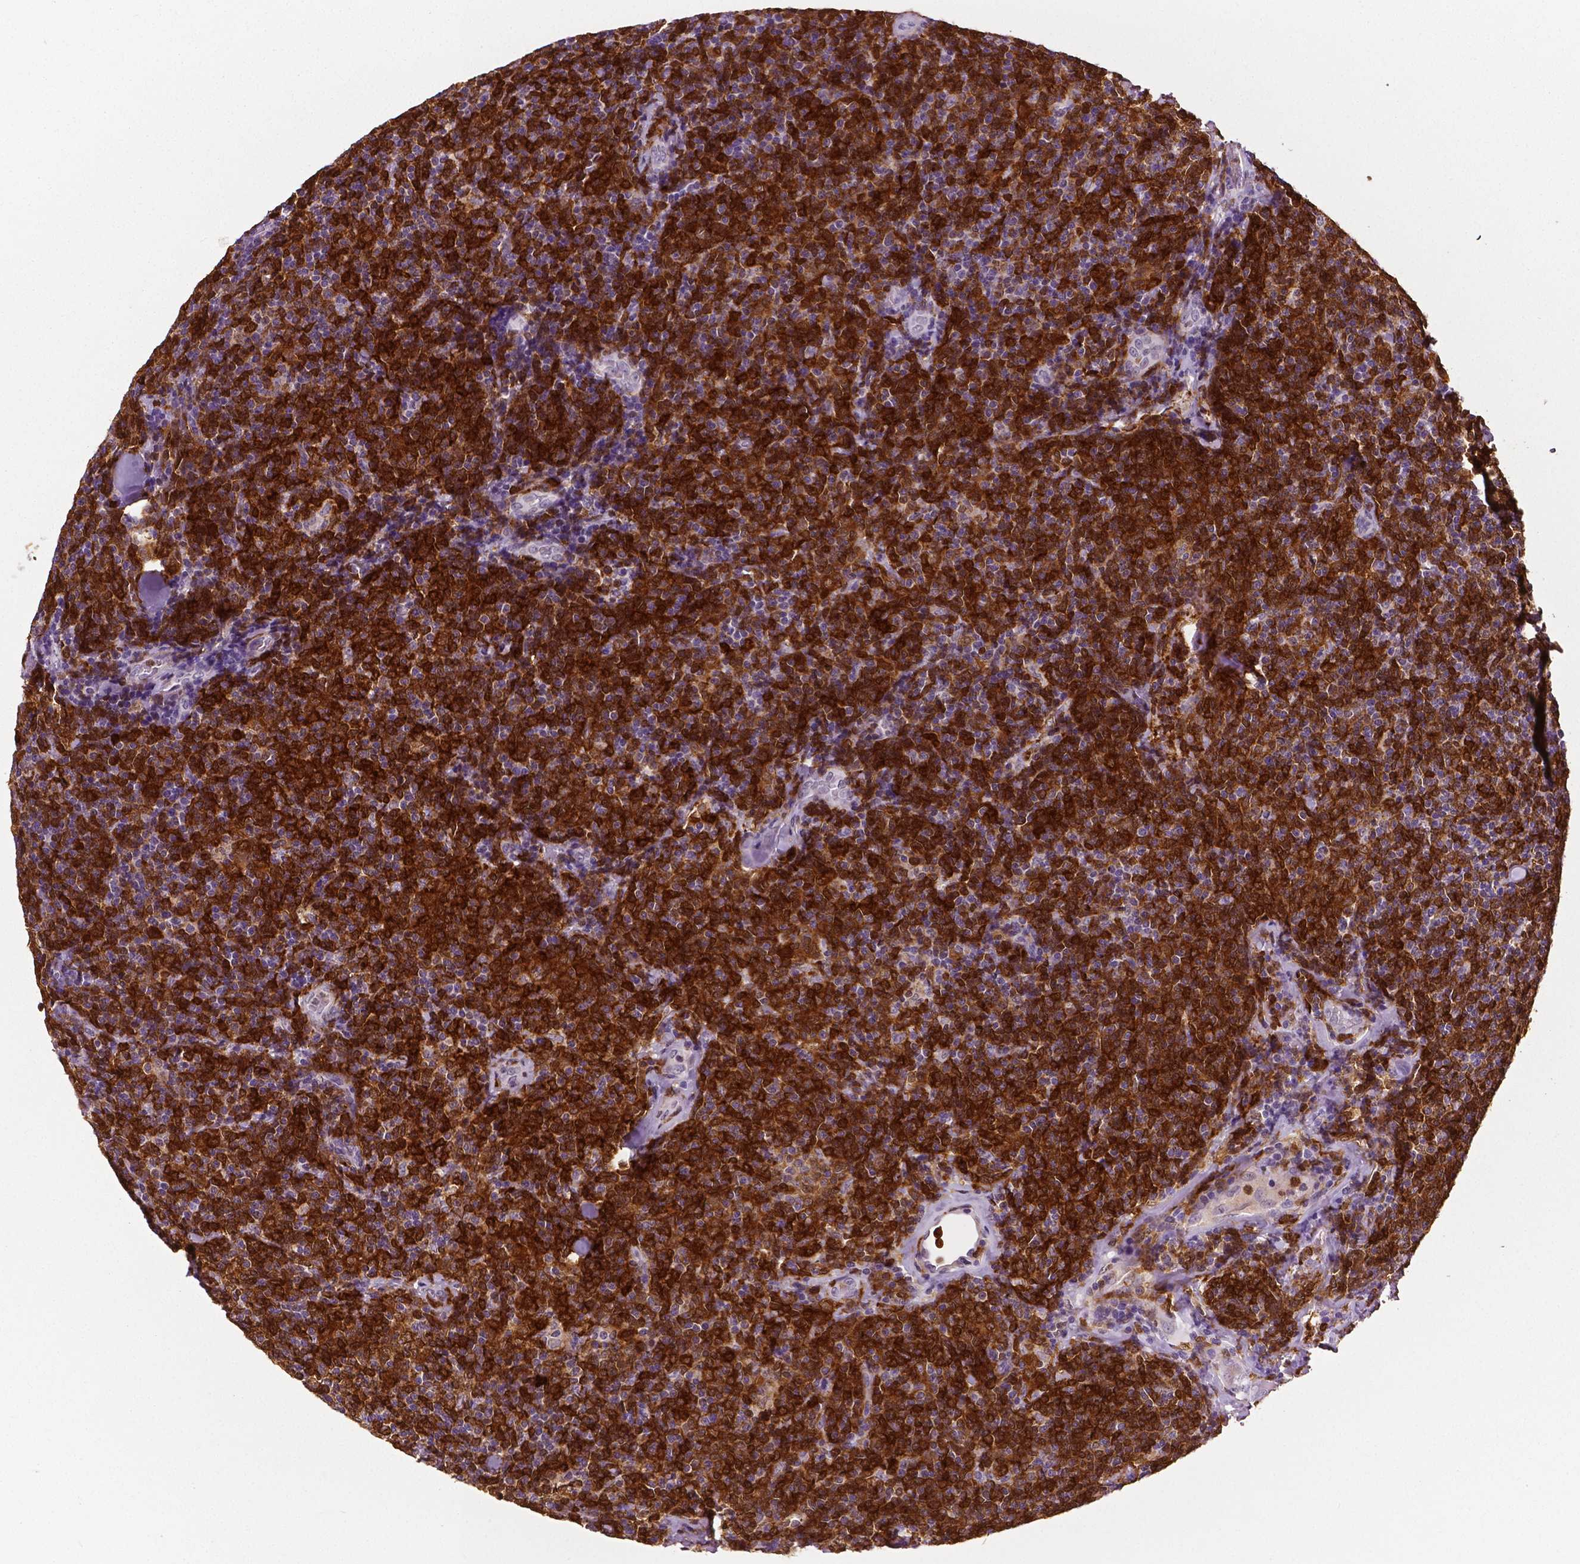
{"staining": {"intensity": "strong", "quantity": ">75%", "location": "cytoplasmic/membranous"}, "tissue": "lymphoma", "cell_type": "Tumor cells", "image_type": "cancer", "snomed": [{"axis": "morphology", "description": "Malignant lymphoma, non-Hodgkin's type, Low grade"}, {"axis": "topography", "description": "Lymph node"}], "caption": "Immunohistochemical staining of human malignant lymphoma, non-Hodgkin's type (low-grade) shows high levels of strong cytoplasmic/membranous positivity in about >75% of tumor cells.", "gene": "PHGDH", "patient": {"sex": "female", "age": 56}}